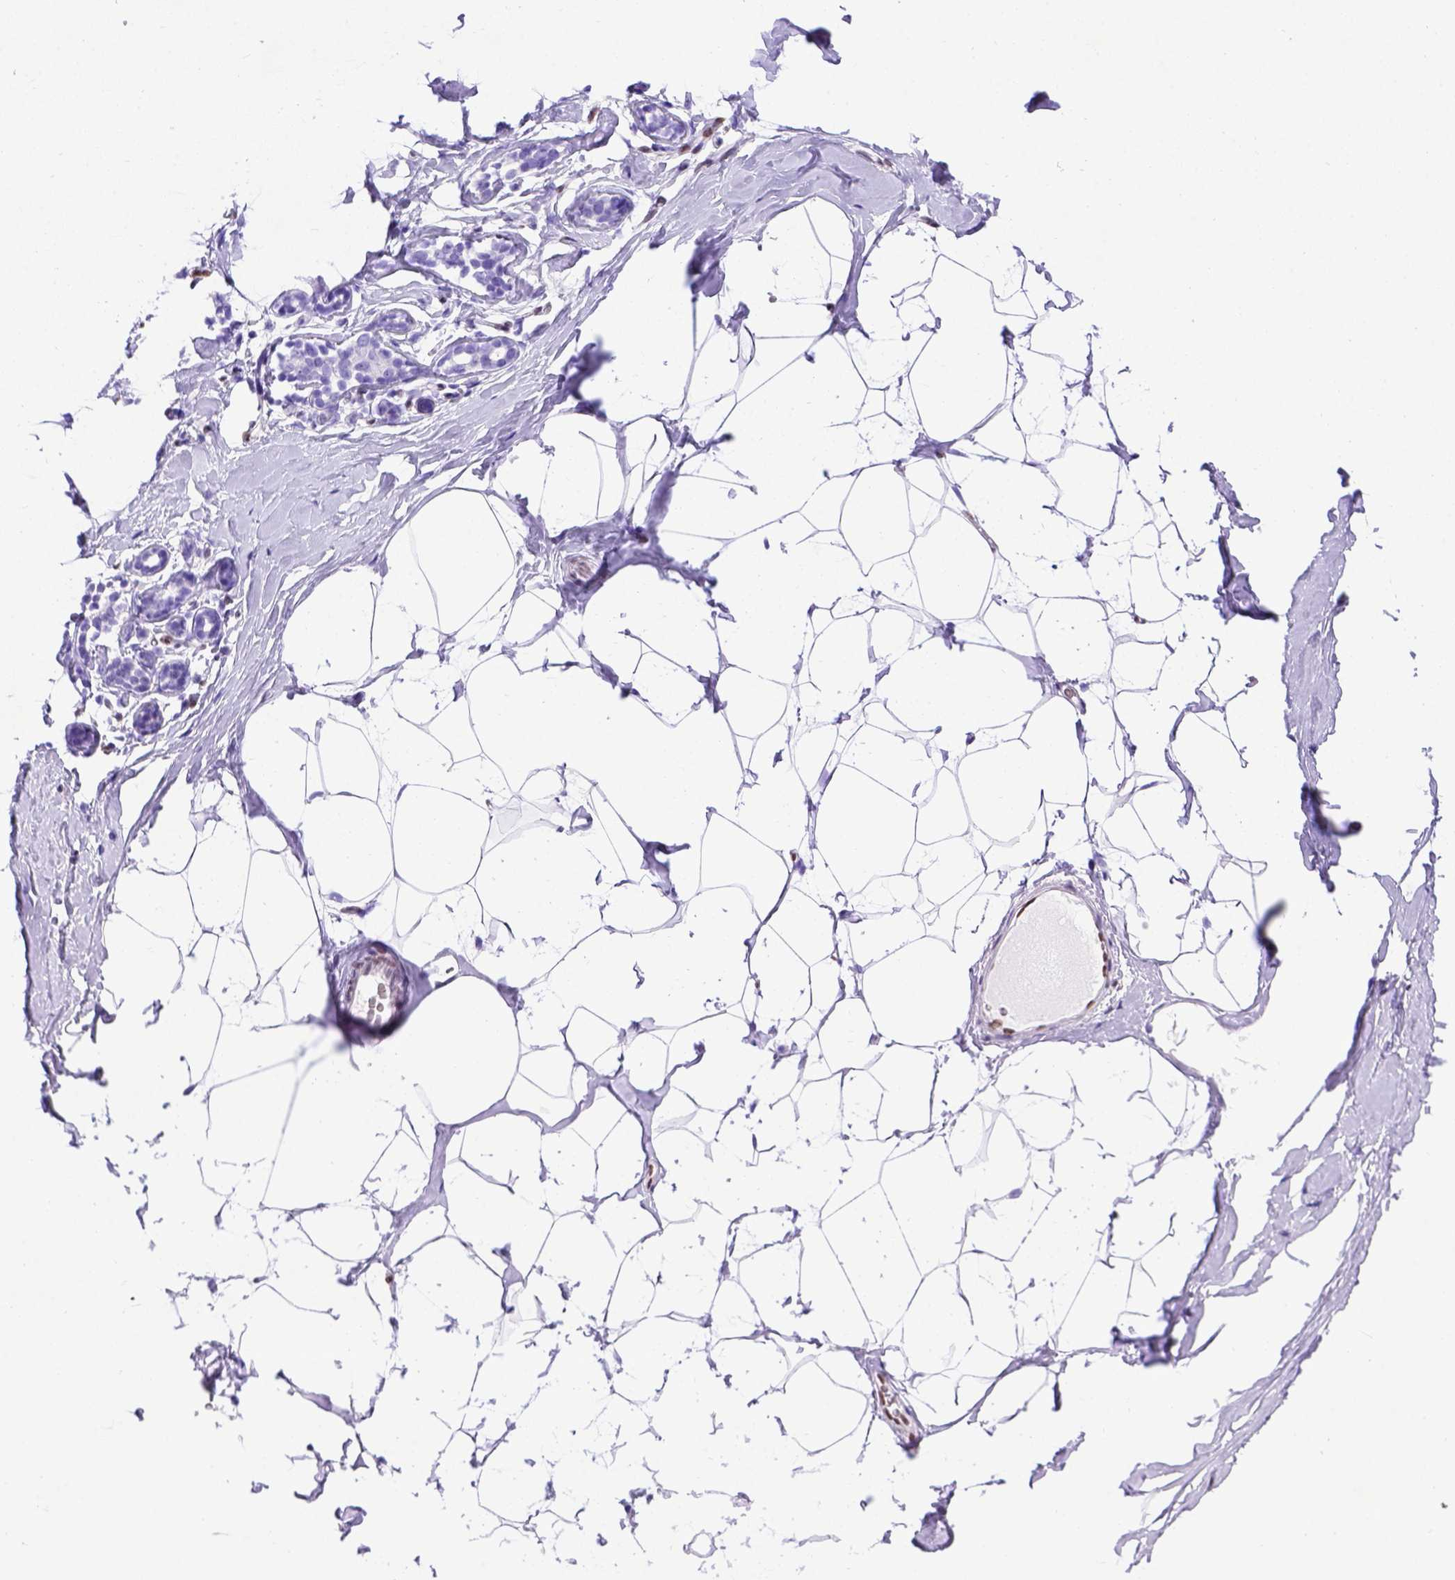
{"staining": {"intensity": "negative", "quantity": "none", "location": "none"}, "tissue": "breast", "cell_type": "Adipocytes", "image_type": "normal", "snomed": [{"axis": "morphology", "description": "Normal tissue, NOS"}, {"axis": "topography", "description": "Breast"}], "caption": "This is an immunohistochemistry image of normal breast. There is no positivity in adipocytes.", "gene": "MEOX2", "patient": {"sex": "female", "age": 32}}